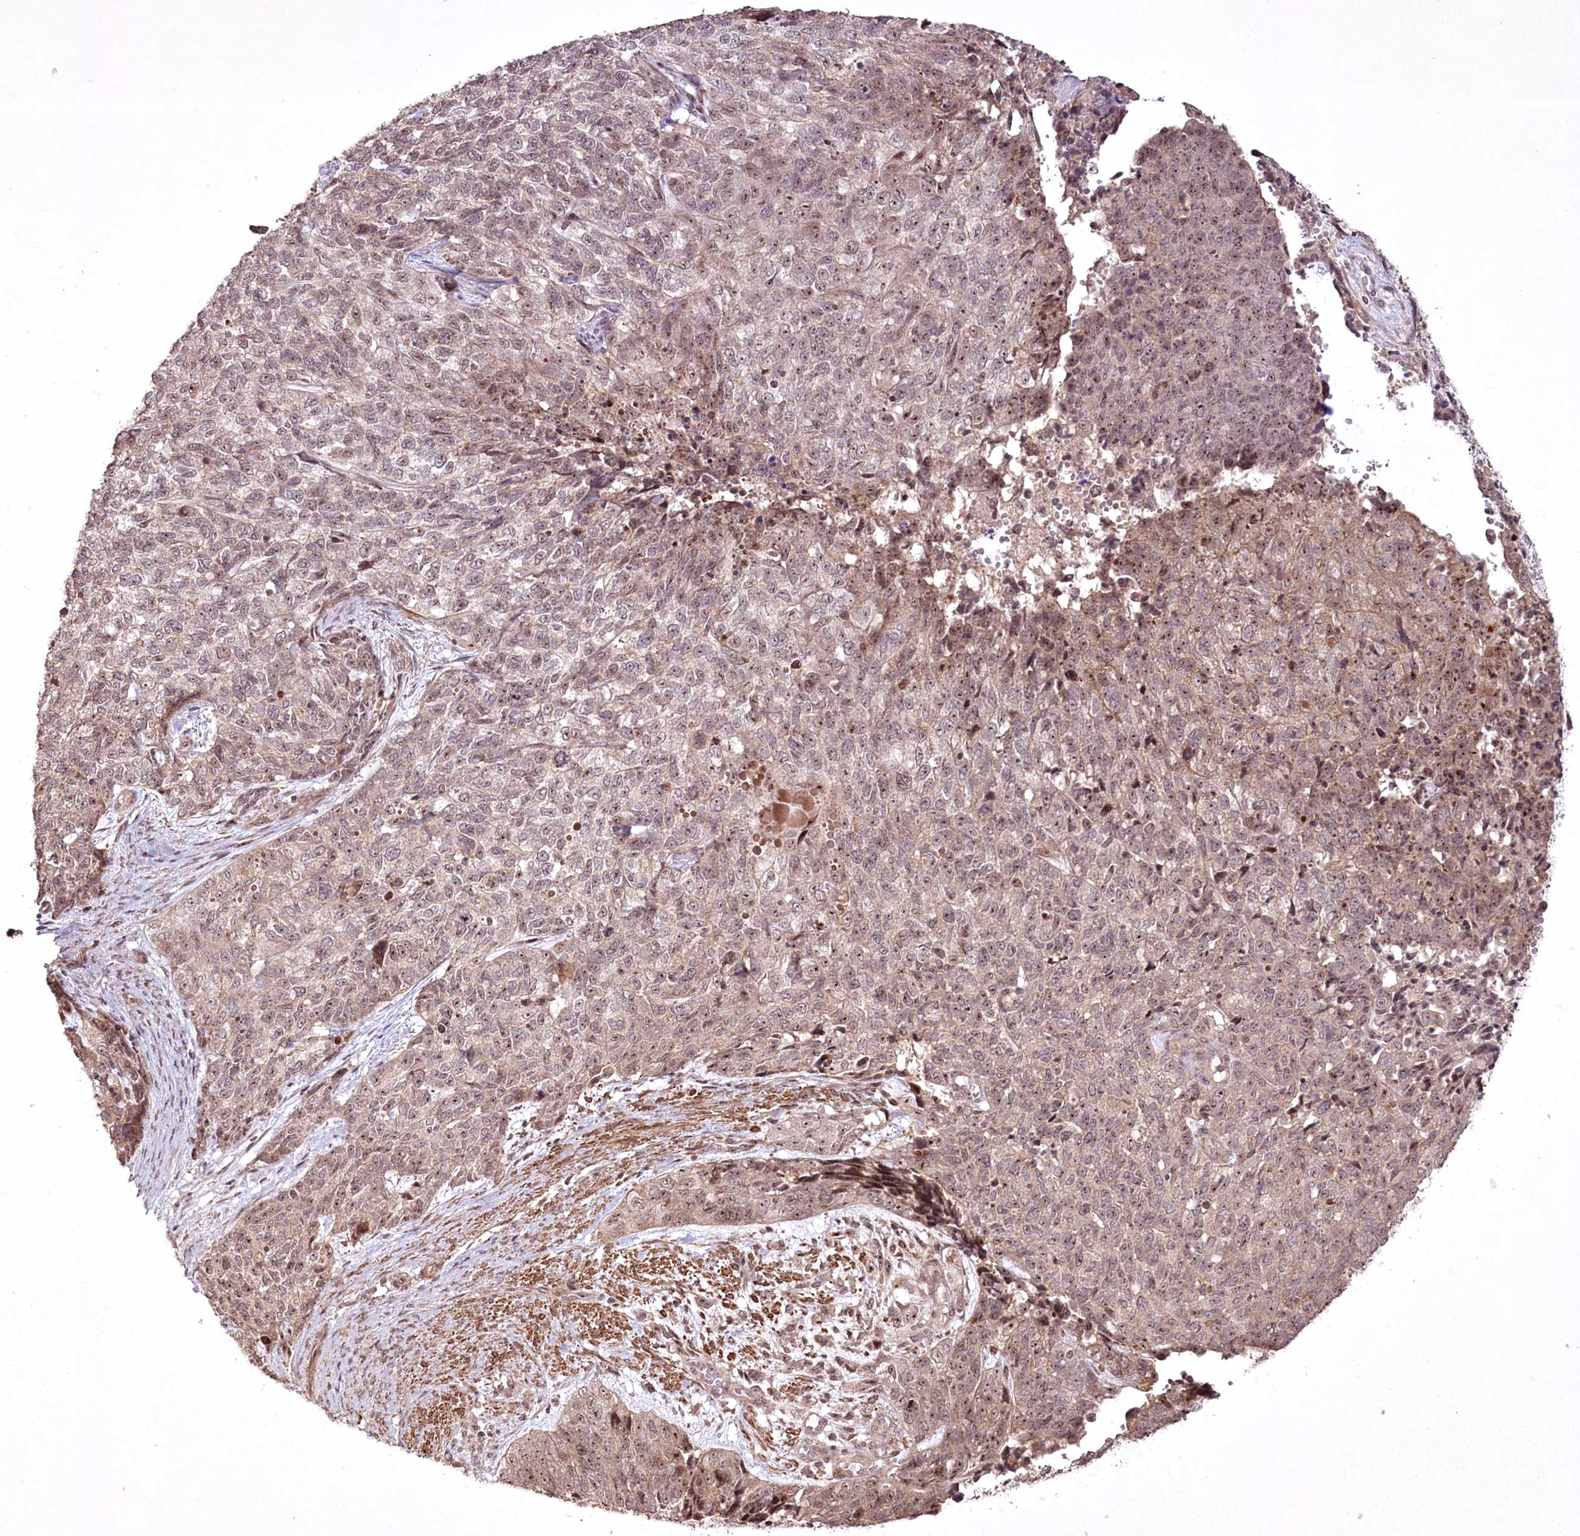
{"staining": {"intensity": "weak", "quantity": "25%-75%", "location": "nuclear"}, "tissue": "cervical cancer", "cell_type": "Tumor cells", "image_type": "cancer", "snomed": [{"axis": "morphology", "description": "Squamous cell carcinoma, NOS"}, {"axis": "topography", "description": "Cervix"}], "caption": "This micrograph shows cervical cancer stained with immunohistochemistry to label a protein in brown. The nuclear of tumor cells show weak positivity for the protein. Nuclei are counter-stained blue.", "gene": "CCDC59", "patient": {"sex": "female", "age": 63}}